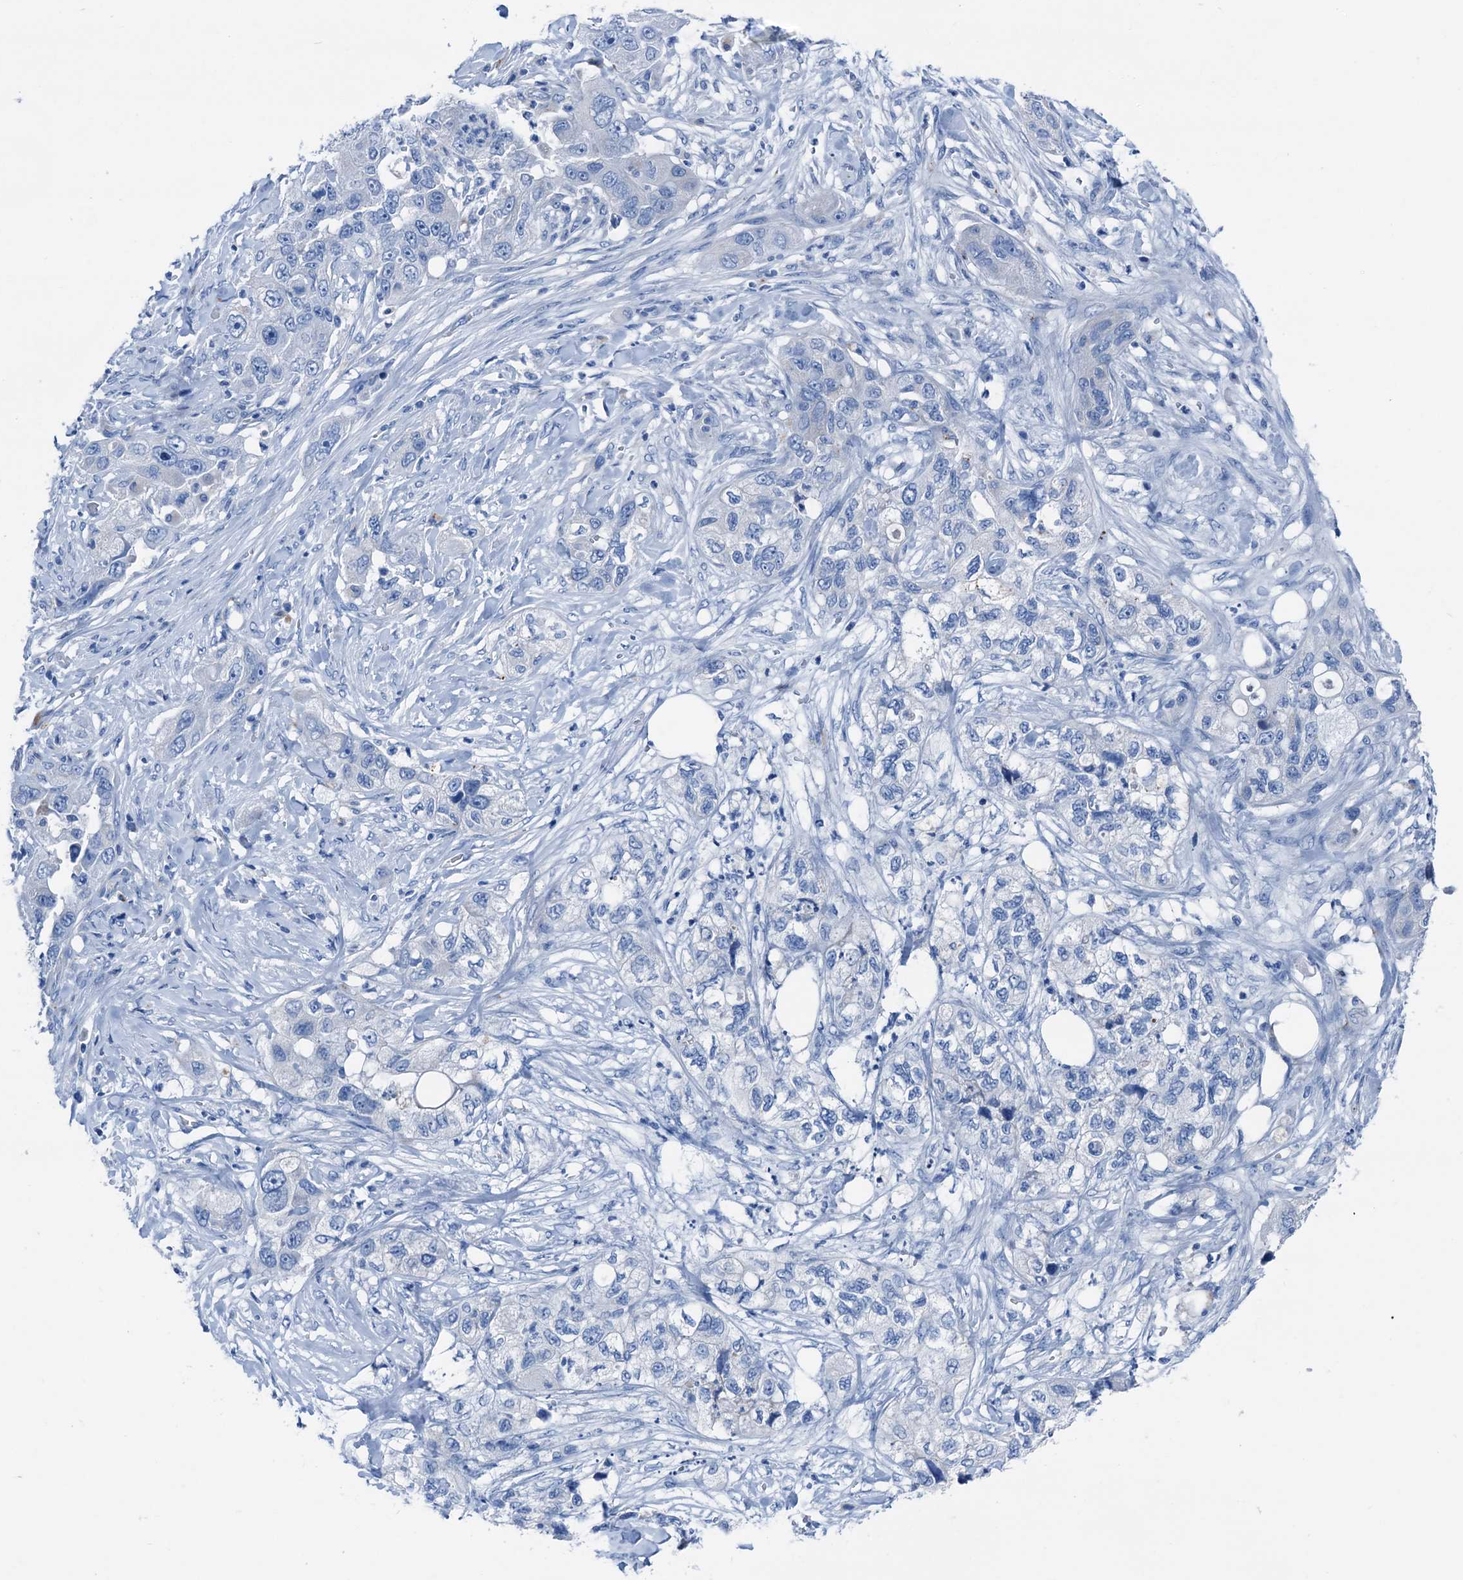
{"staining": {"intensity": "negative", "quantity": "none", "location": "none"}, "tissue": "pancreatic cancer", "cell_type": "Tumor cells", "image_type": "cancer", "snomed": [{"axis": "morphology", "description": "Adenocarcinoma, NOS"}, {"axis": "topography", "description": "Pancreas"}], "caption": "Adenocarcinoma (pancreatic) was stained to show a protein in brown. There is no significant staining in tumor cells.", "gene": "C1QTNF4", "patient": {"sex": "female", "age": 78}}